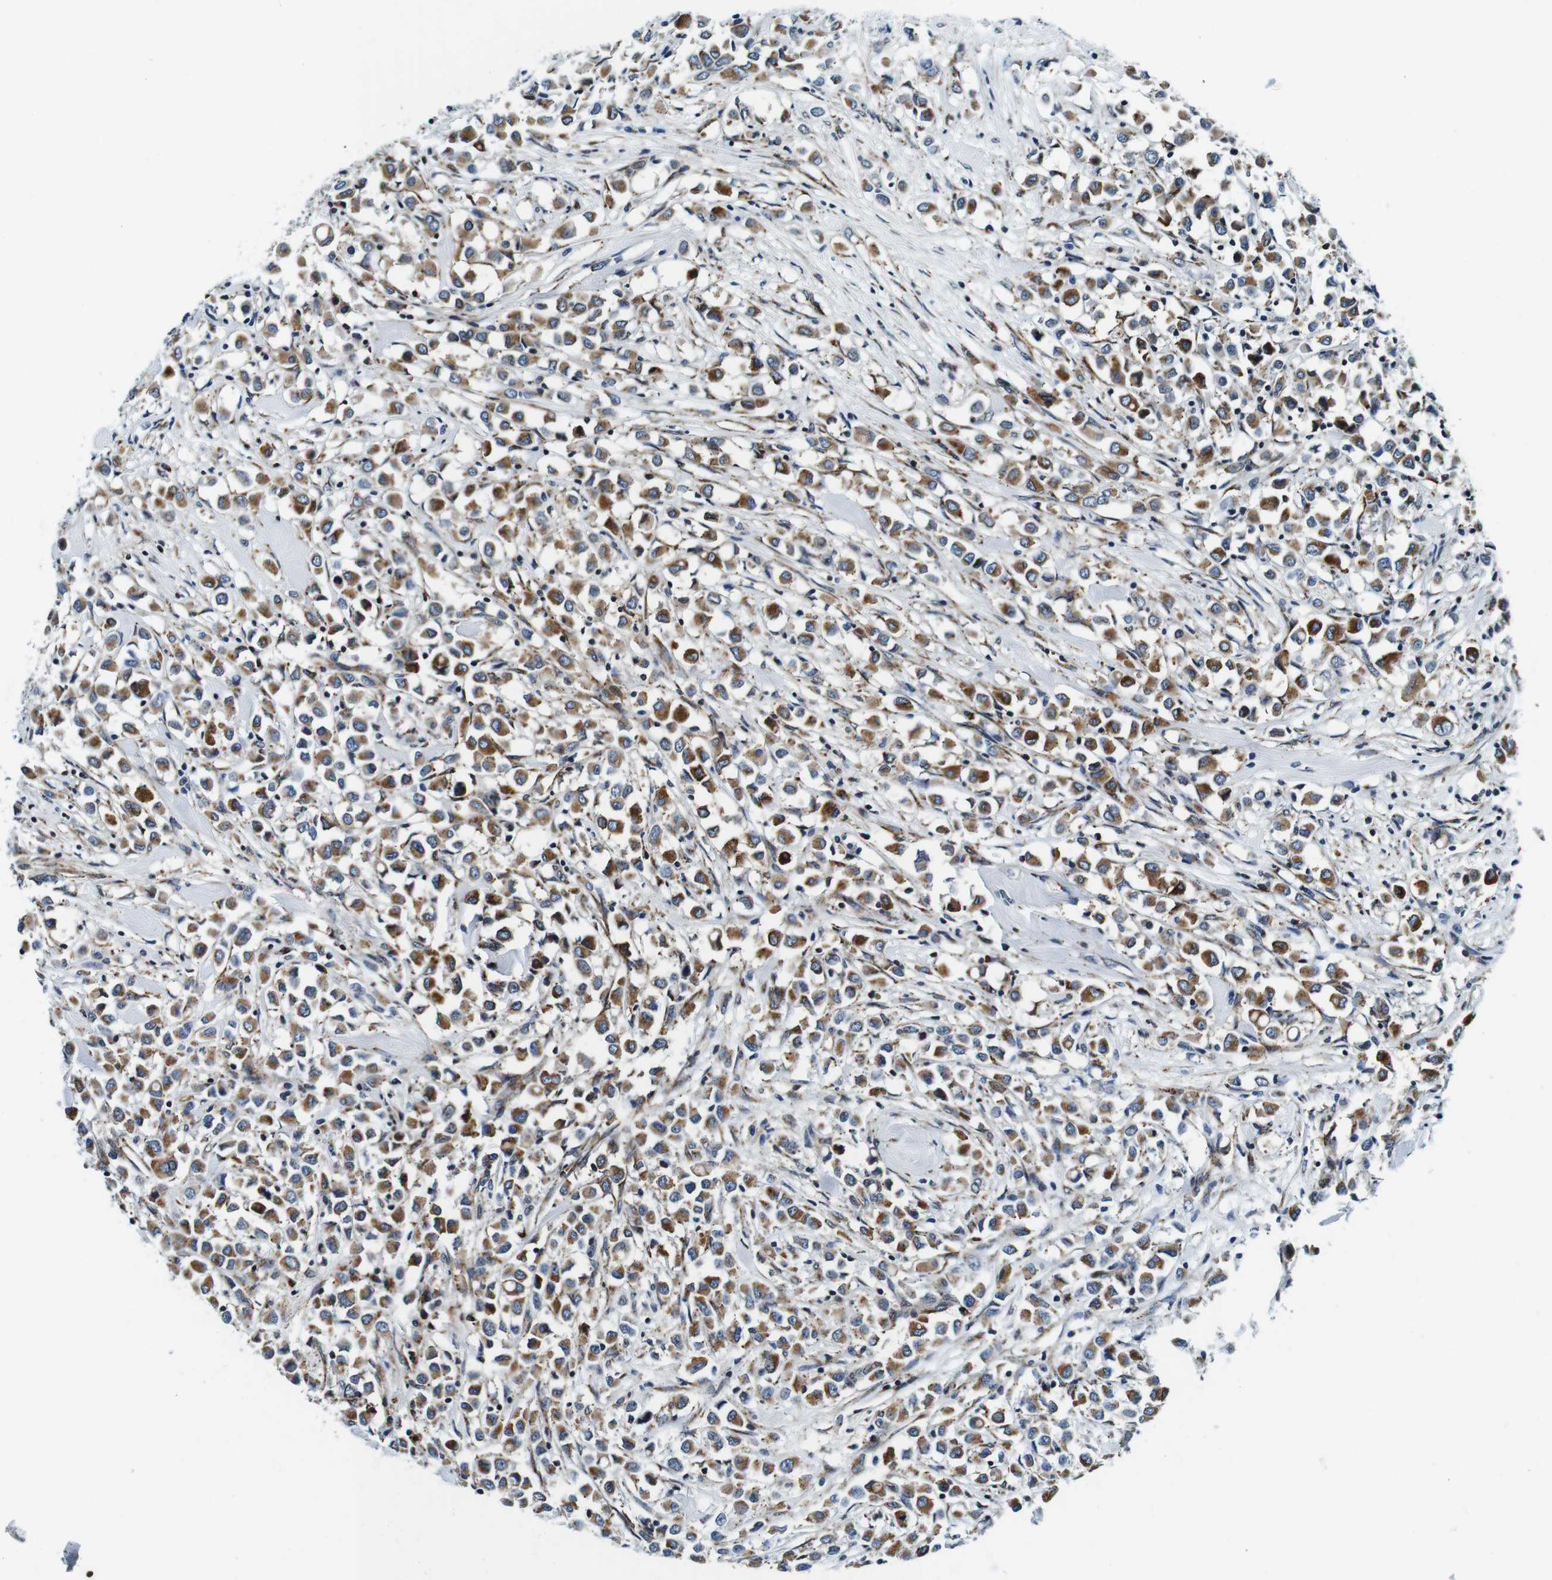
{"staining": {"intensity": "moderate", "quantity": ">75%", "location": "cytoplasmic/membranous"}, "tissue": "breast cancer", "cell_type": "Tumor cells", "image_type": "cancer", "snomed": [{"axis": "morphology", "description": "Duct carcinoma"}, {"axis": "topography", "description": "Breast"}], "caption": "A medium amount of moderate cytoplasmic/membranous staining is appreciated in about >75% of tumor cells in intraductal carcinoma (breast) tissue.", "gene": "FAR2", "patient": {"sex": "female", "age": 61}}